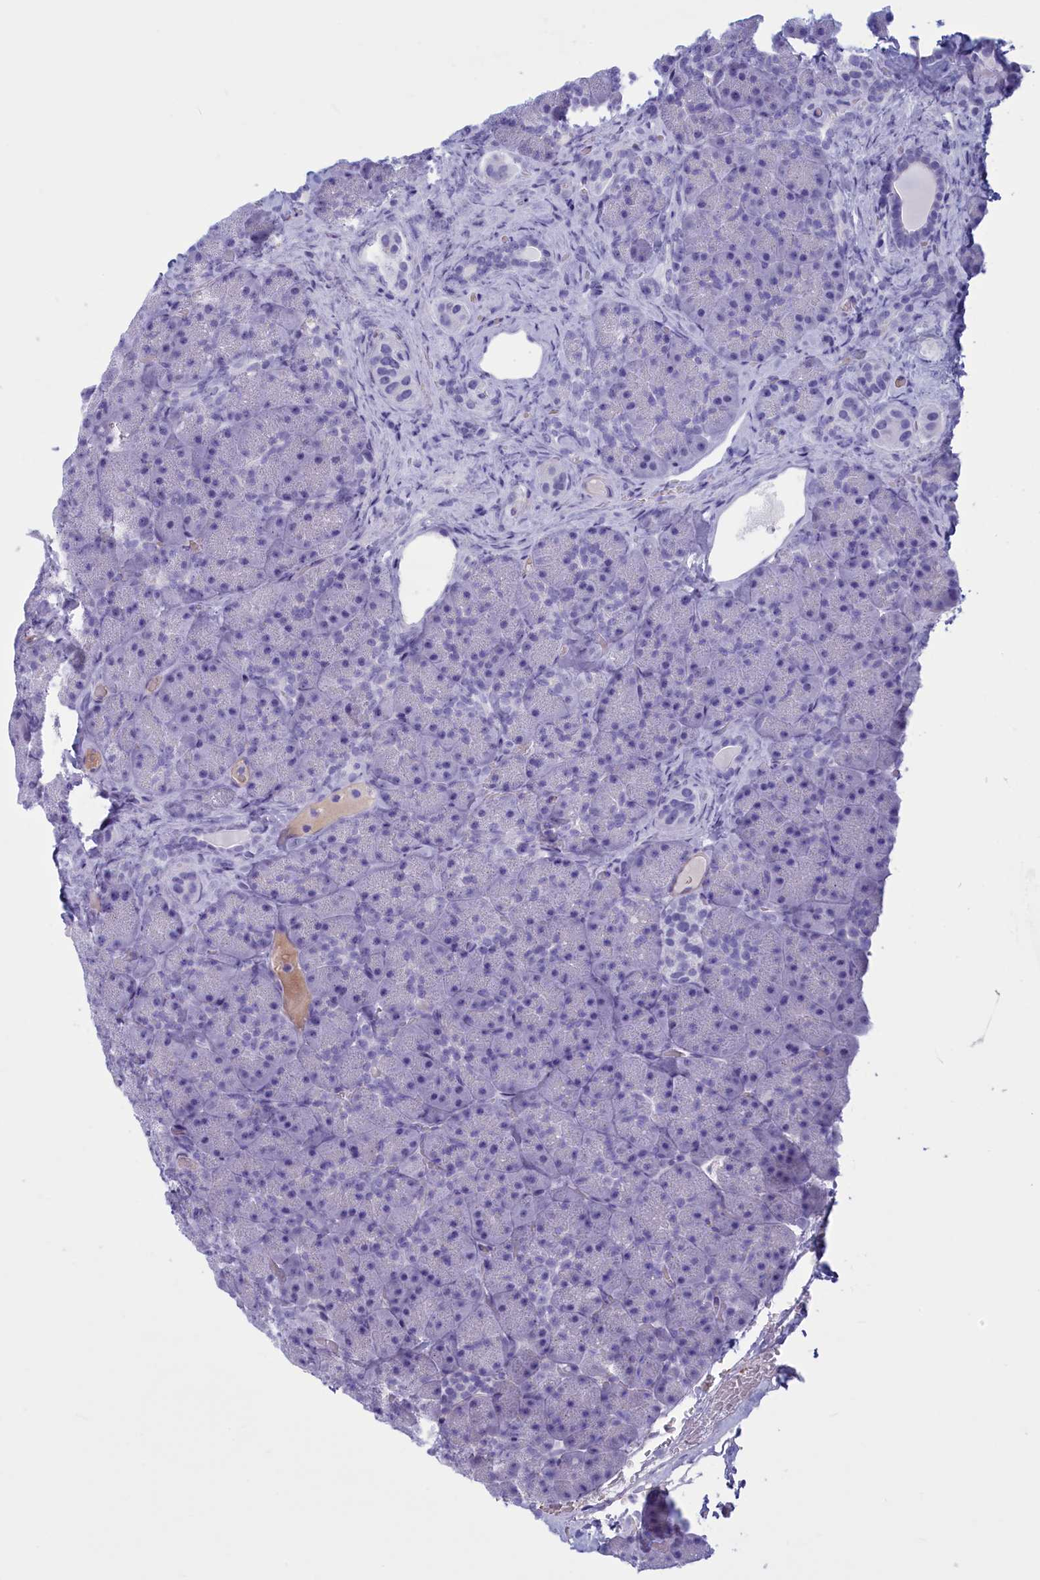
{"staining": {"intensity": "negative", "quantity": "none", "location": "none"}, "tissue": "pancreas", "cell_type": "Exocrine glandular cells", "image_type": "normal", "snomed": [{"axis": "morphology", "description": "Normal tissue, NOS"}, {"axis": "topography", "description": "Pancreas"}], "caption": "DAB immunohistochemical staining of normal pancreas displays no significant positivity in exocrine glandular cells.", "gene": "GAPDHS", "patient": {"sex": "male", "age": 36}}